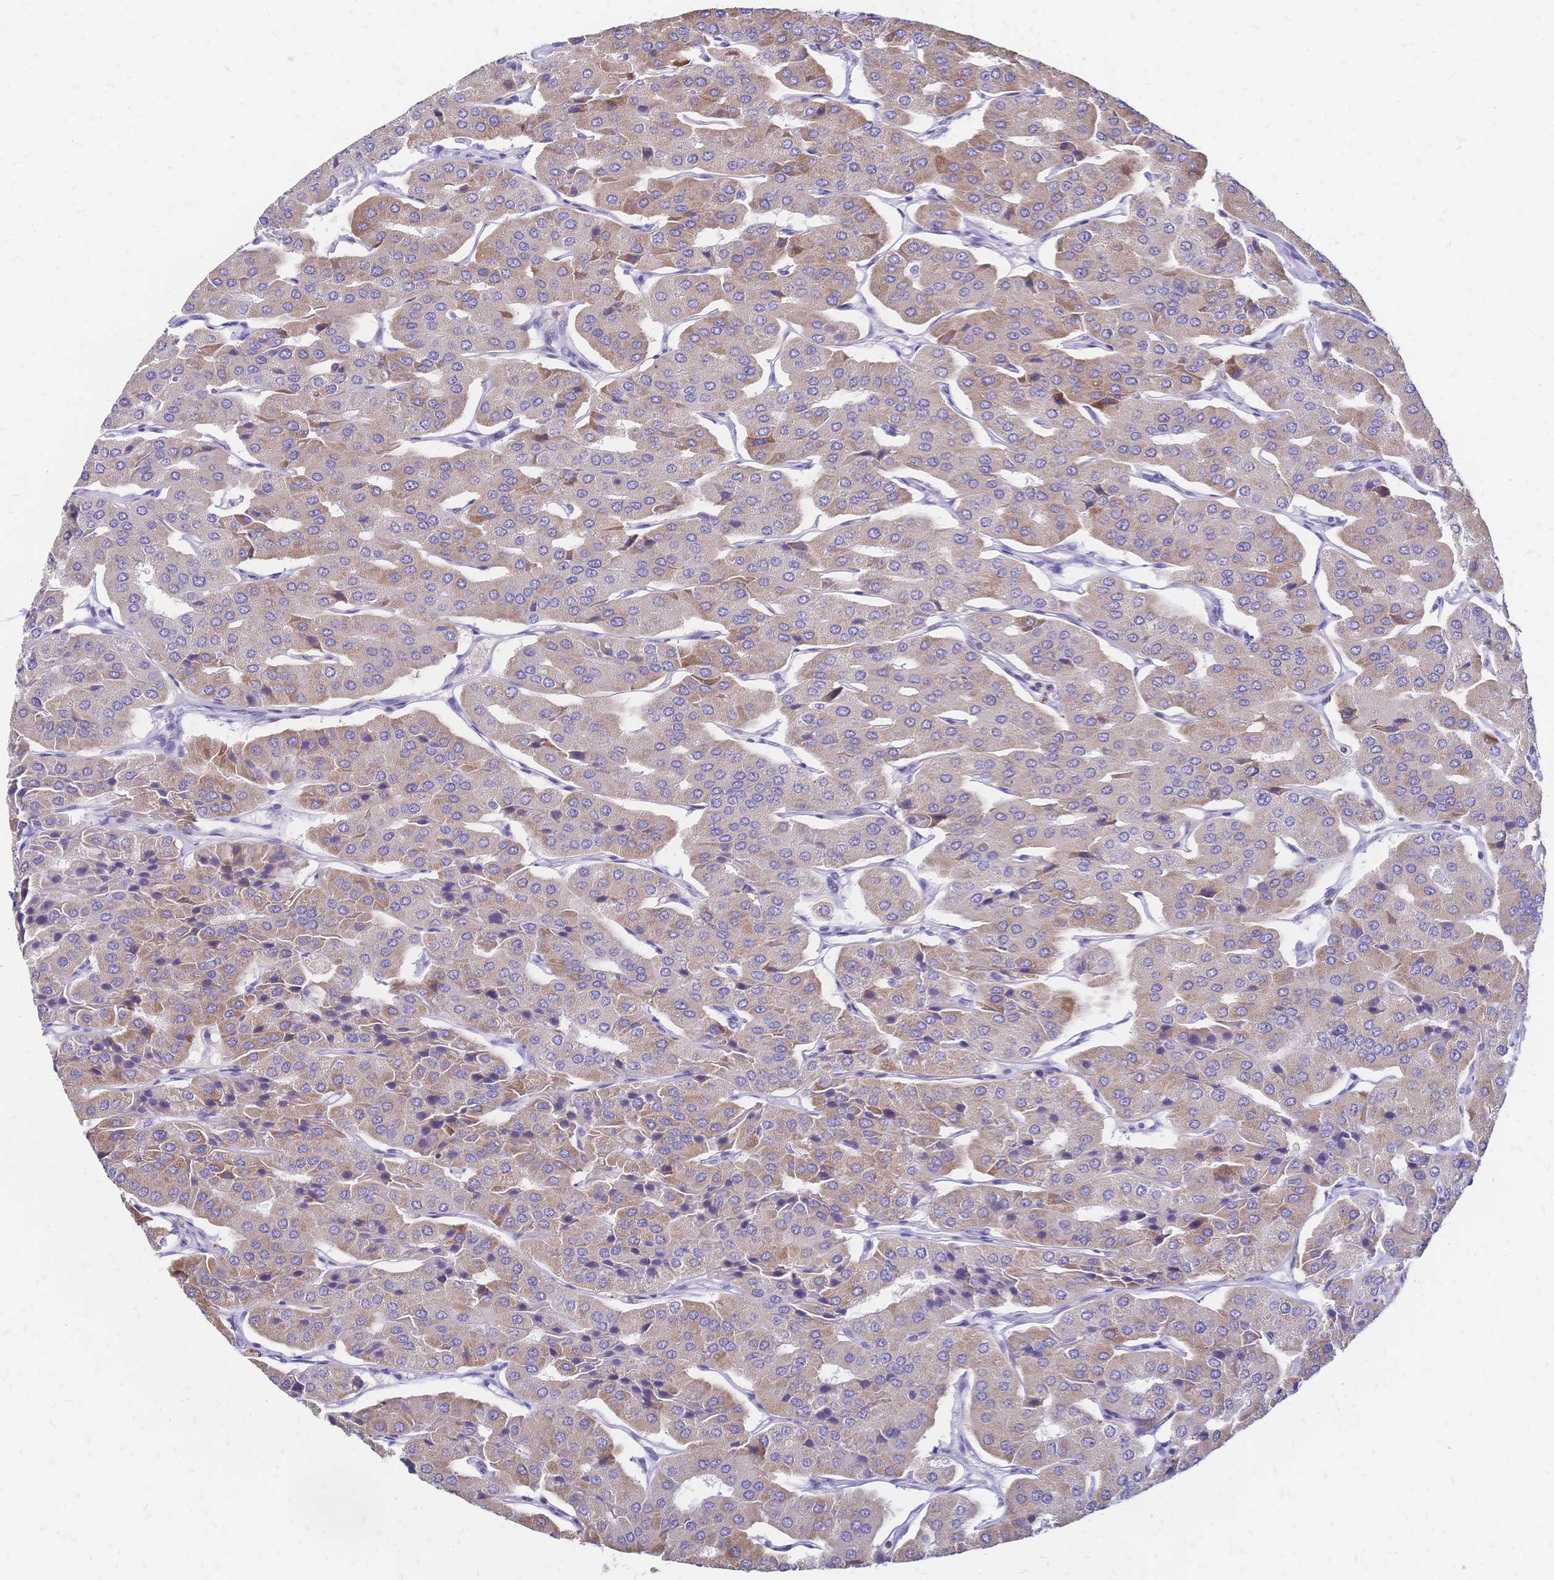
{"staining": {"intensity": "weak", "quantity": "25%-75%", "location": "cytoplasmic/membranous"}, "tissue": "parathyroid gland", "cell_type": "Glandular cells", "image_type": "normal", "snomed": [{"axis": "morphology", "description": "Normal tissue, NOS"}, {"axis": "morphology", "description": "Adenoma, NOS"}, {"axis": "topography", "description": "Parathyroid gland"}], "caption": "Parathyroid gland stained with a brown dye displays weak cytoplasmic/membranous positive expression in approximately 25%-75% of glandular cells.", "gene": "IL2RA", "patient": {"sex": "female", "age": 86}}